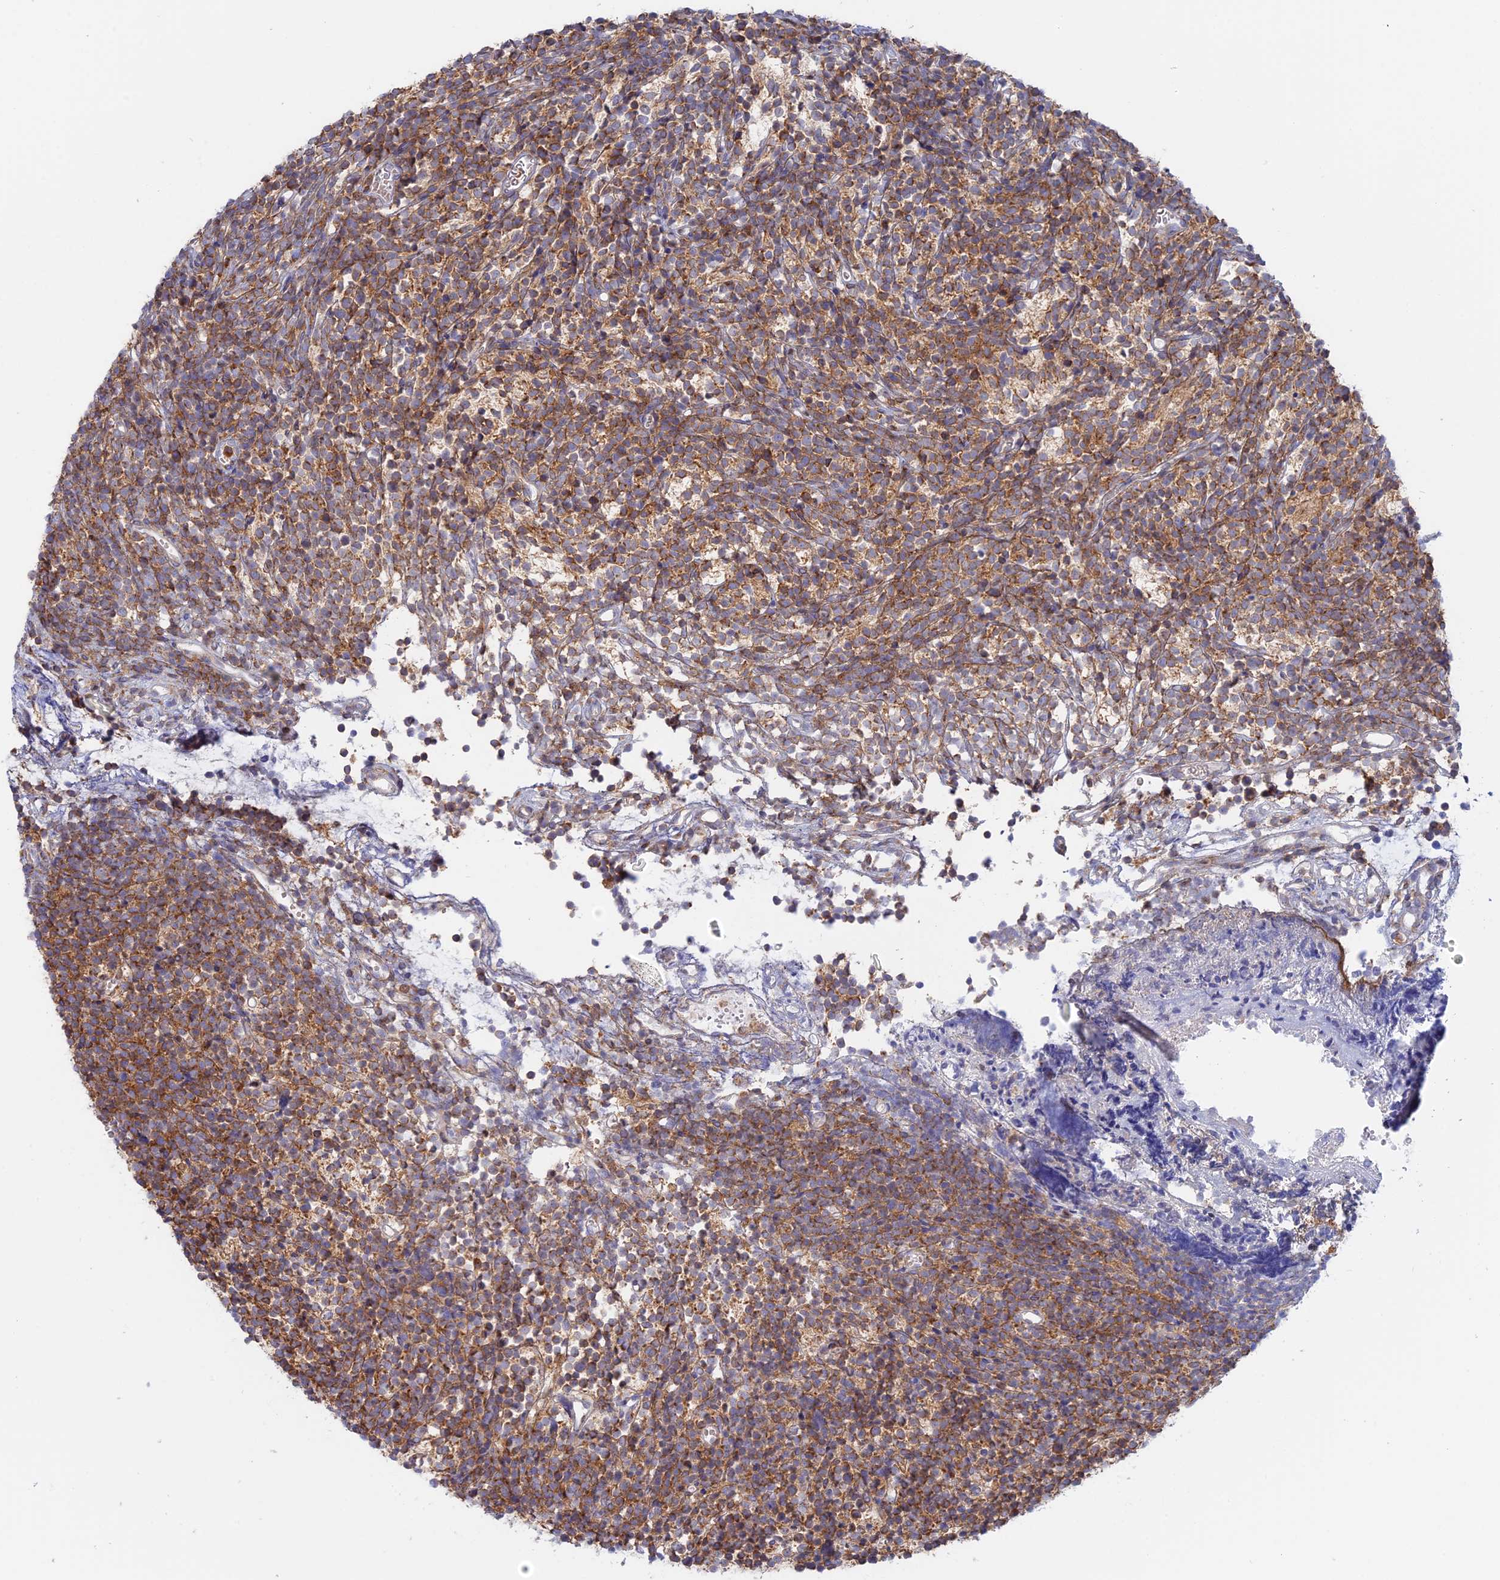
{"staining": {"intensity": "moderate", "quantity": "25%-75%", "location": "cytoplasmic/membranous"}, "tissue": "glioma", "cell_type": "Tumor cells", "image_type": "cancer", "snomed": [{"axis": "morphology", "description": "Glioma, malignant, Low grade"}, {"axis": "topography", "description": "Brain"}], "caption": "A brown stain labels moderate cytoplasmic/membranous positivity of a protein in malignant glioma (low-grade) tumor cells.", "gene": "GMIP", "patient": {"sex": "female", "age": 1}}